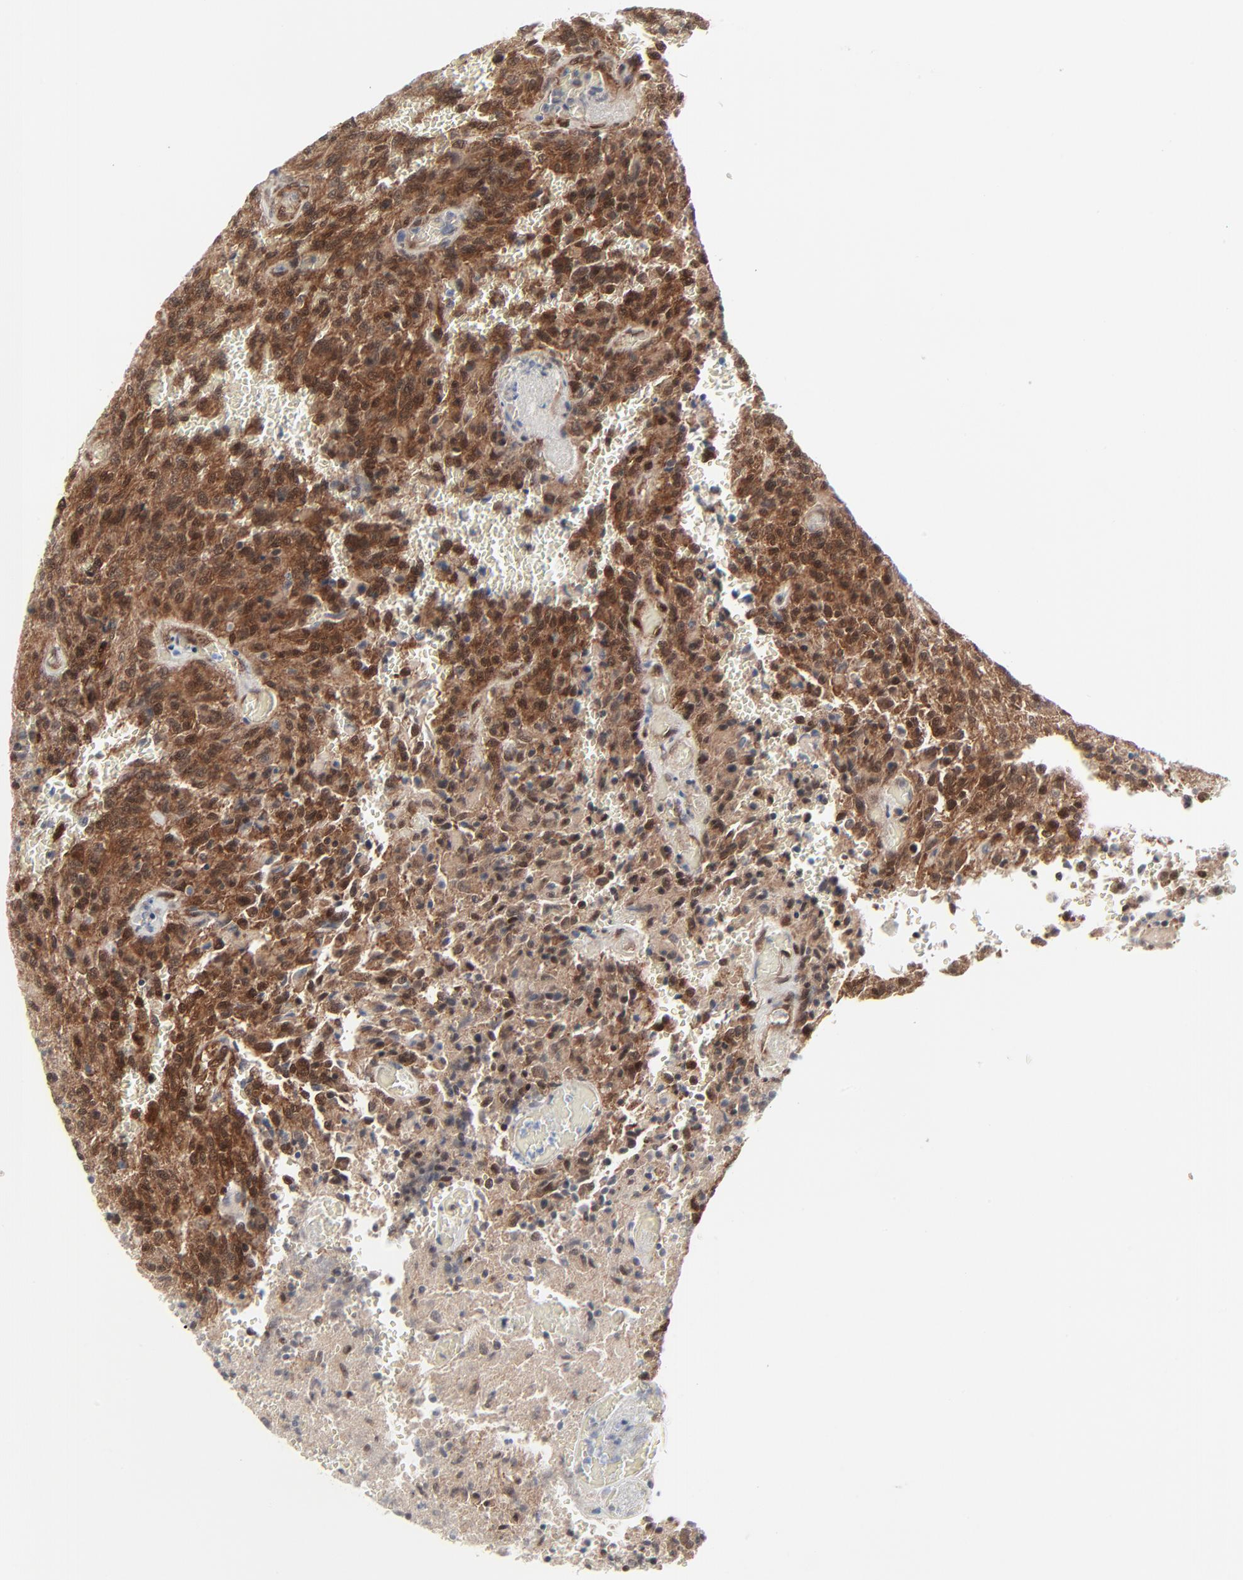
{"staining": {"intensity": "strong", "quantity": ">75%", "location": "cytoplasmic/membranous,nuclear"}, "tissue": "glioma", "cell_type": "Tumor cells", "image_type": "cancer", "snomed": [{"axis": "morphology", "description": "Normal tissue, NOS"}, {"axis": "morphology", "description": "Glioma, malignant, High grade"}, {"axis": "topography", "description": "Cerebral cortex"}], "caption": "The micrograph exhibits immunohistochemical staining of malignant glioma (high-grade). There is strong cytoplasmic/membranous and nuclear expression is identified in about >75% of tumor cells.", "gene": "AKT1", "patient": {"sex": "male", "age": 56}}